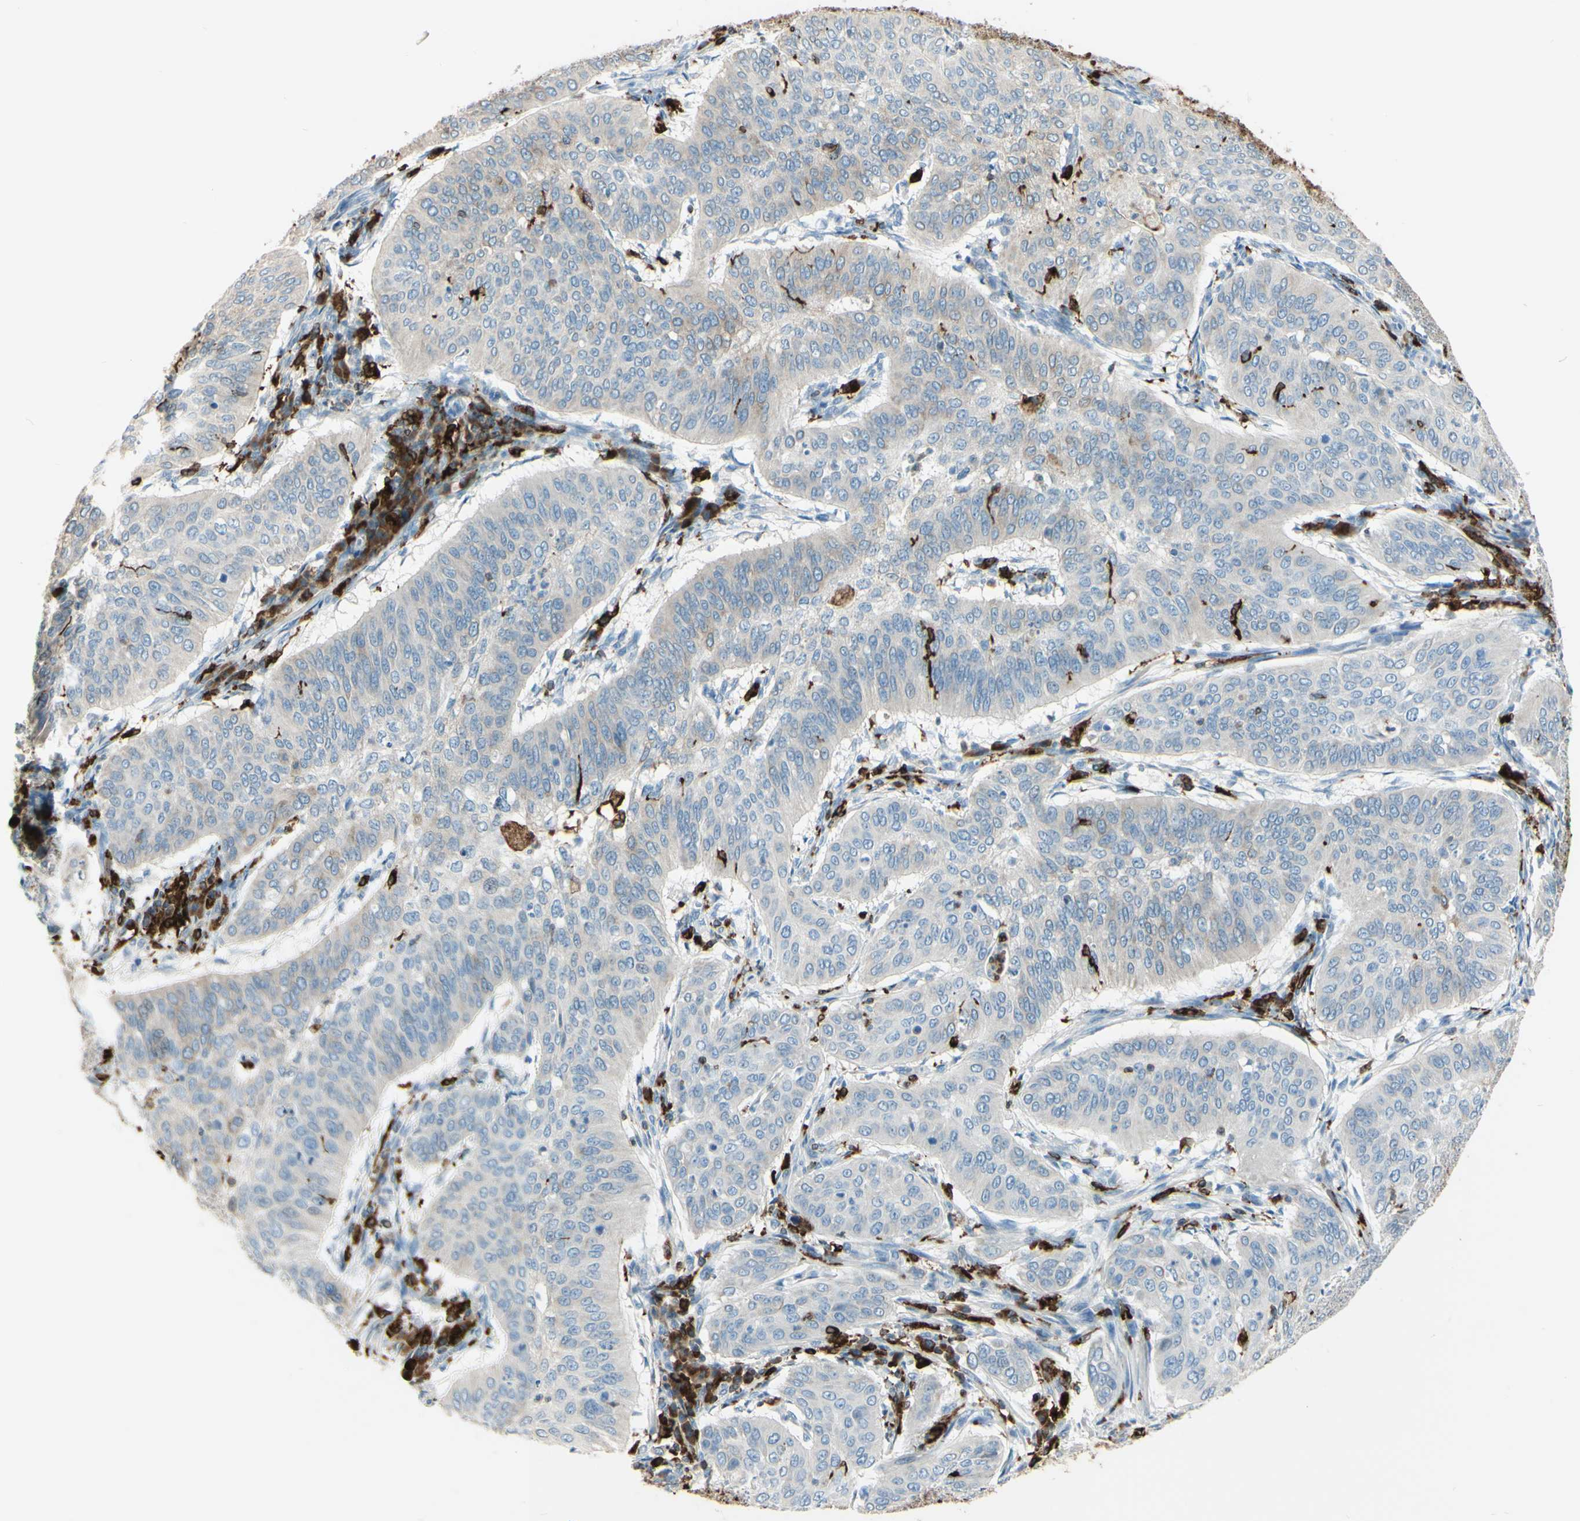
{"staining": {"intensity": "weak", "quantity": "25%-75%", "location": "cytoplasmic/membranous"}, "tissue": "cervical cancer", "cell_type": "Tumor cells", "image_type": "cancer", "snomed": [{"axis": "morphology", "description": "Normal tissue, NOS"}, {"axis": "morphology", "description": "Squamous cell carcinoma, NOS"}, {"axis": "topography", "description": "Cervix"}], "caption": "Protein analysis of cervical cancer tissue displays weak cytoplasmic/membranous expression in approximately 25%-75% of tumor cells.", "gene": "CD74", "patient": {"sex": "female", "age": 39}}